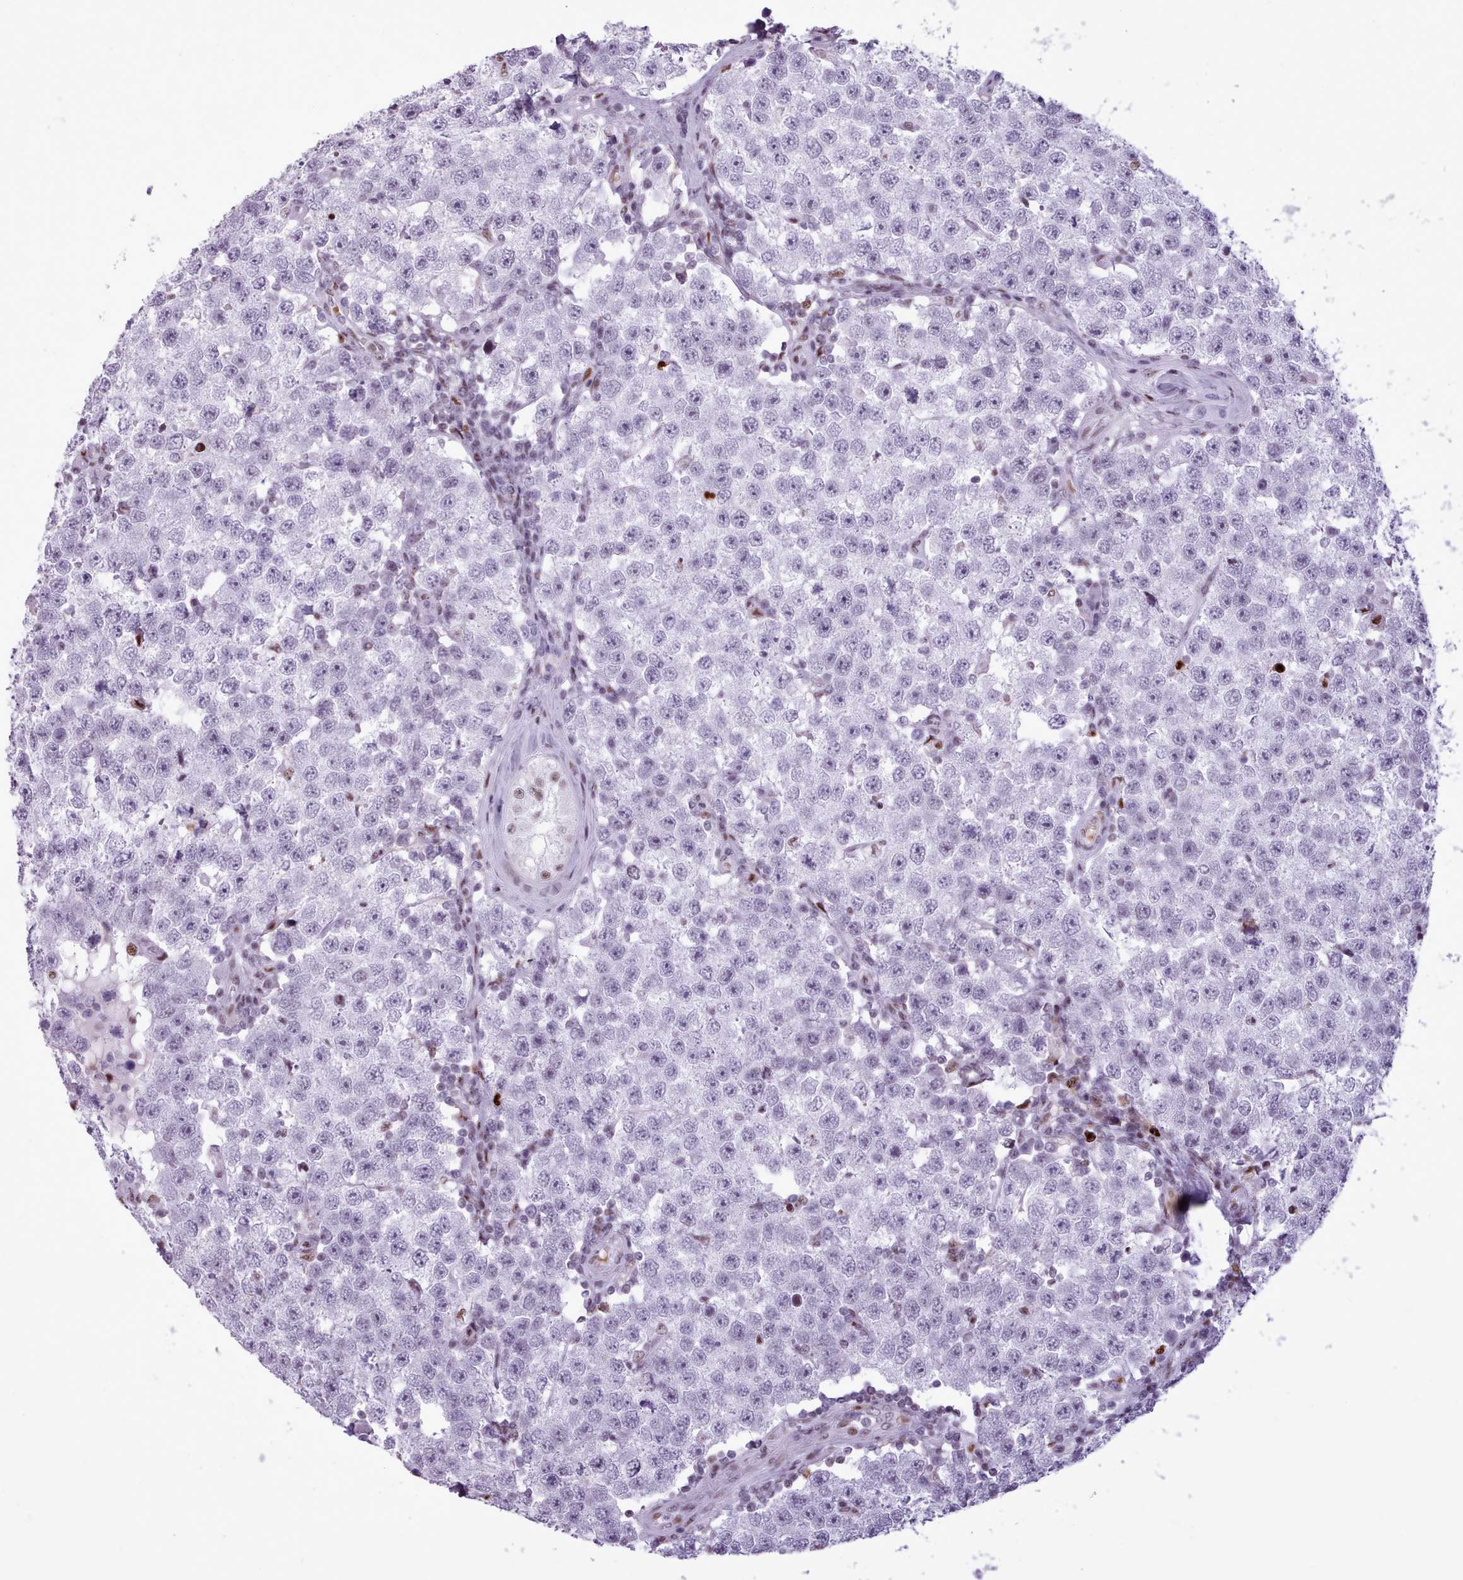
{"staining": {"intensity": "negative", "quantity": "none", "location": "none"}, "tissue": "testis cancer", "cell_type": "Tumor cells", "image_type": "cancer", "snomed": [{"axis": "morphology", "description": "Seminoma, NOS"}, {"axis": "topography", "description": "Testis"}], "caption": "A micrograph of testis cancer stained for a protein exhibits no brown staining in tumor cells.", "gene": "SRSF4", "patient": {"sex": "male", "age": 34}}